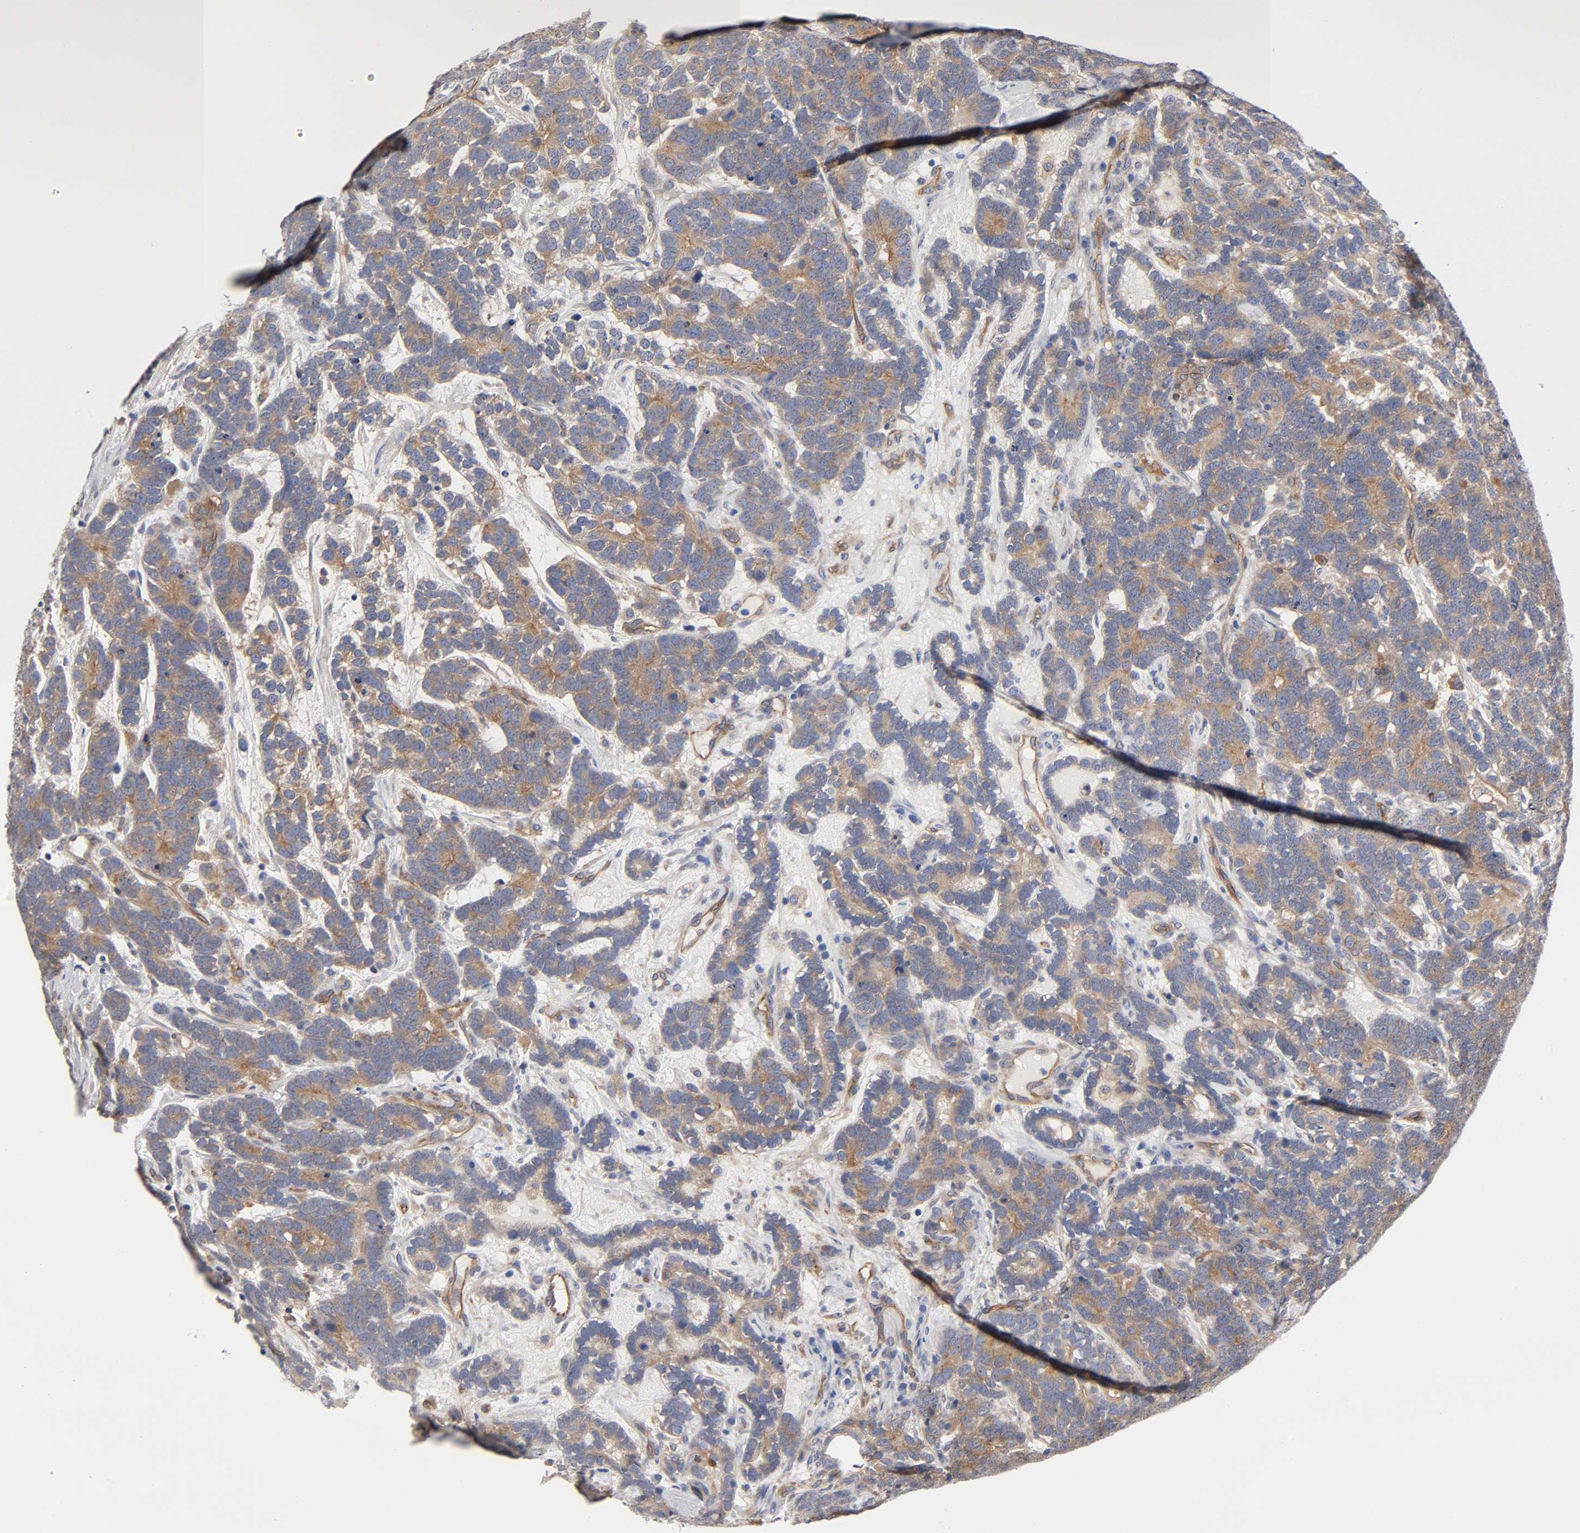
{"staining": {"intensity": "moderate", "quantity": ">75%", "location": "cytoplasmic/membranous"}, "tissue": "testis cancer", "cell_type": "Tumor cells", "image_type": "cancer", "snomed": [{"axis": "morphology", "description": "Carcinoma, Embryonal, NOS"}, {"axis": "topography", "description": "Testis"}], "caption": "IHC of testis embryonal carcinoma shows medium levels of moderate cytoplasmic/membranous staining in approximately >75% of tumor cells.", "gene": "RAB13", "patient": {"sex": "male", "age": 26}}